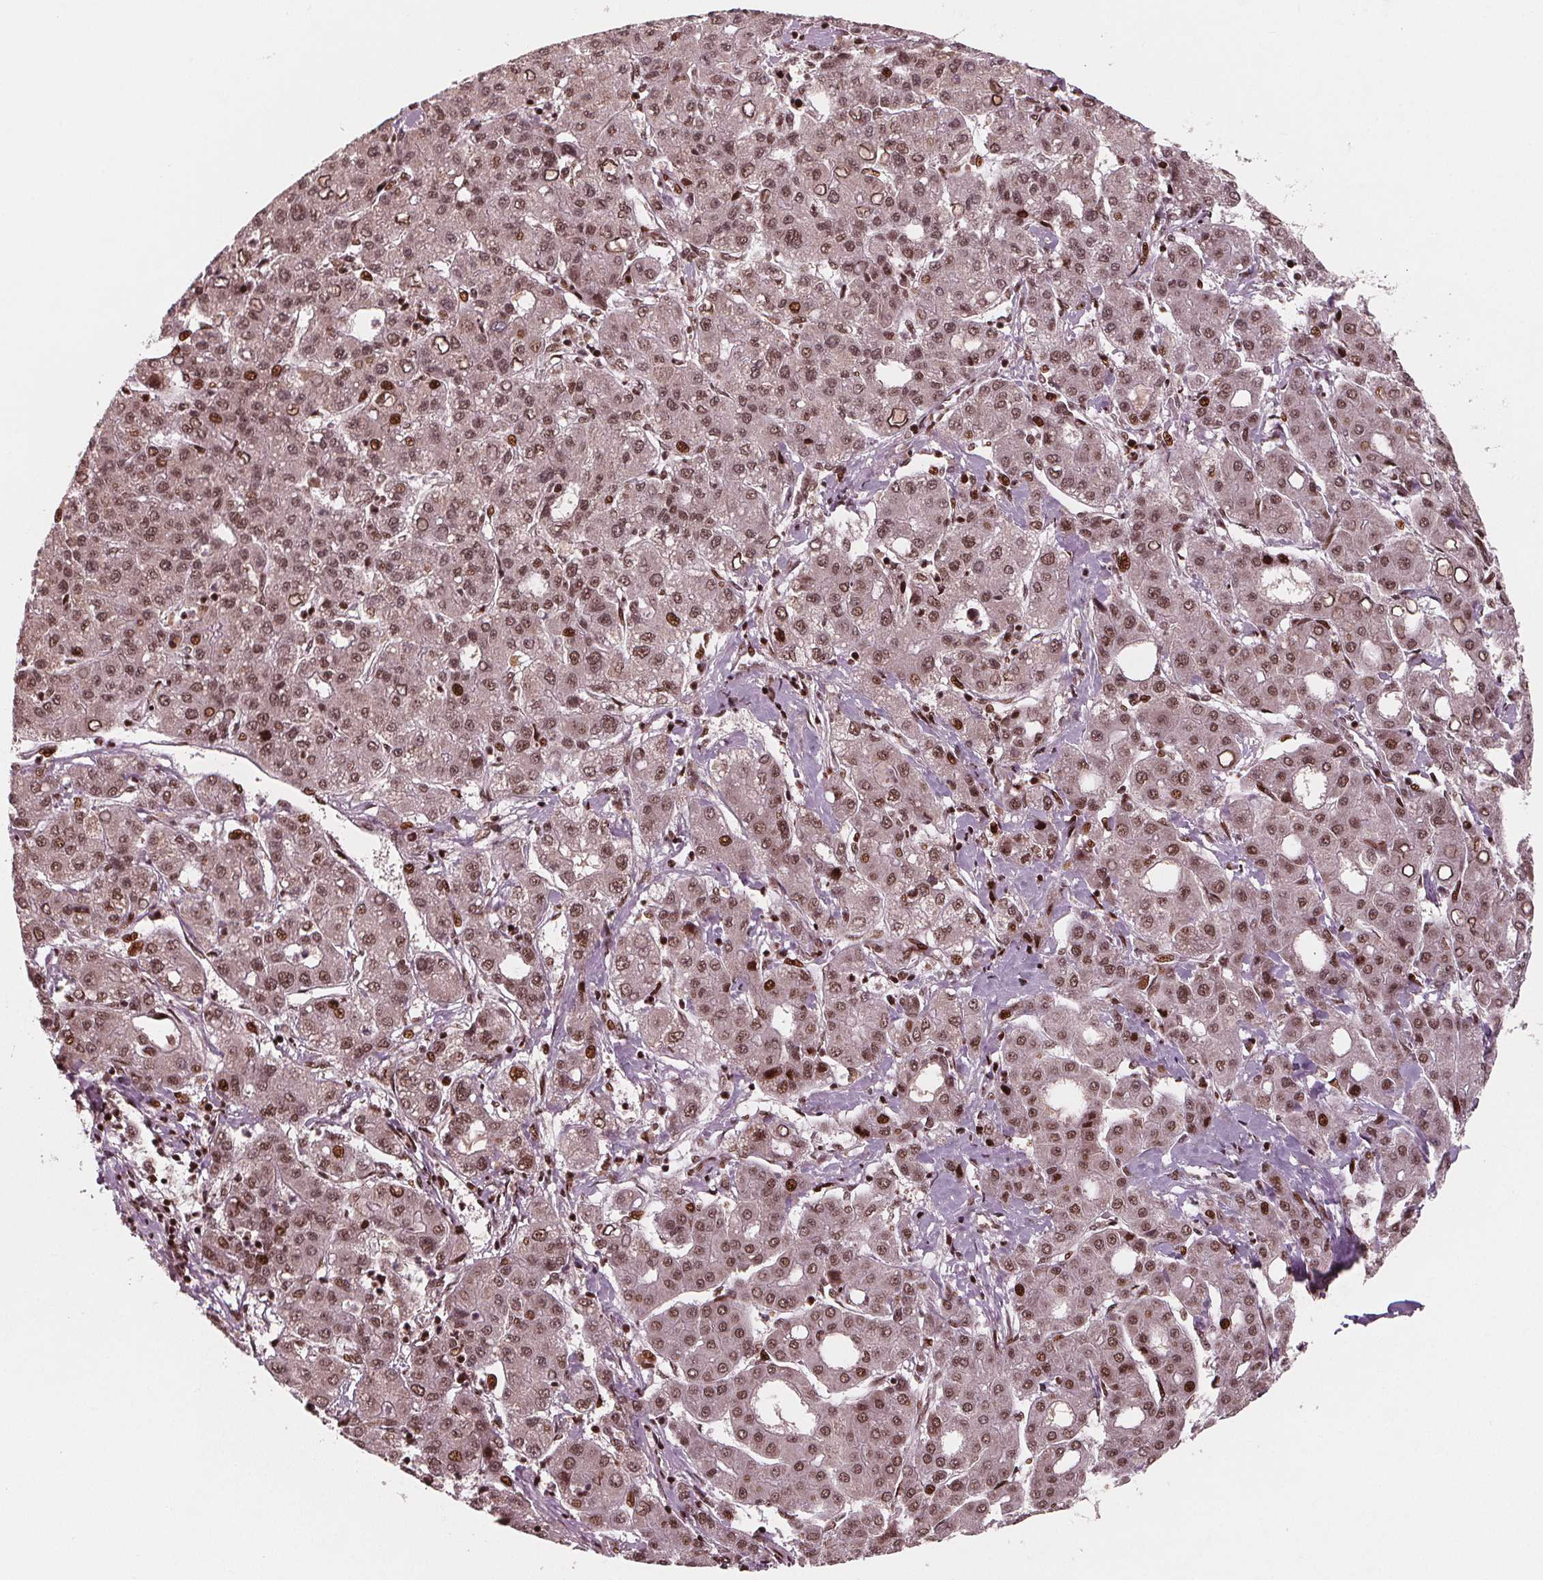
{"staining": {"intensity": "moderate", "quantity": ">75%", "location": "nuclear"}, "tissue": "liver cancer", "cell_type": "Tumor cells", "image_type": "cancer", "snomed": [{"axis": "morphology", "description": "Carcinoma, Hepatocellular, NOS"}, {"axis": "topography", "description": "Liver"}], "caption": "This micrograph displays IHC staining of human liver cancer (hepatocellular carcinoma), with medium moderate nuclear positivity in about >75% of tumor cells.", "gene": "SNRNP35", "patient": {"sex": "male", "age": 65}}